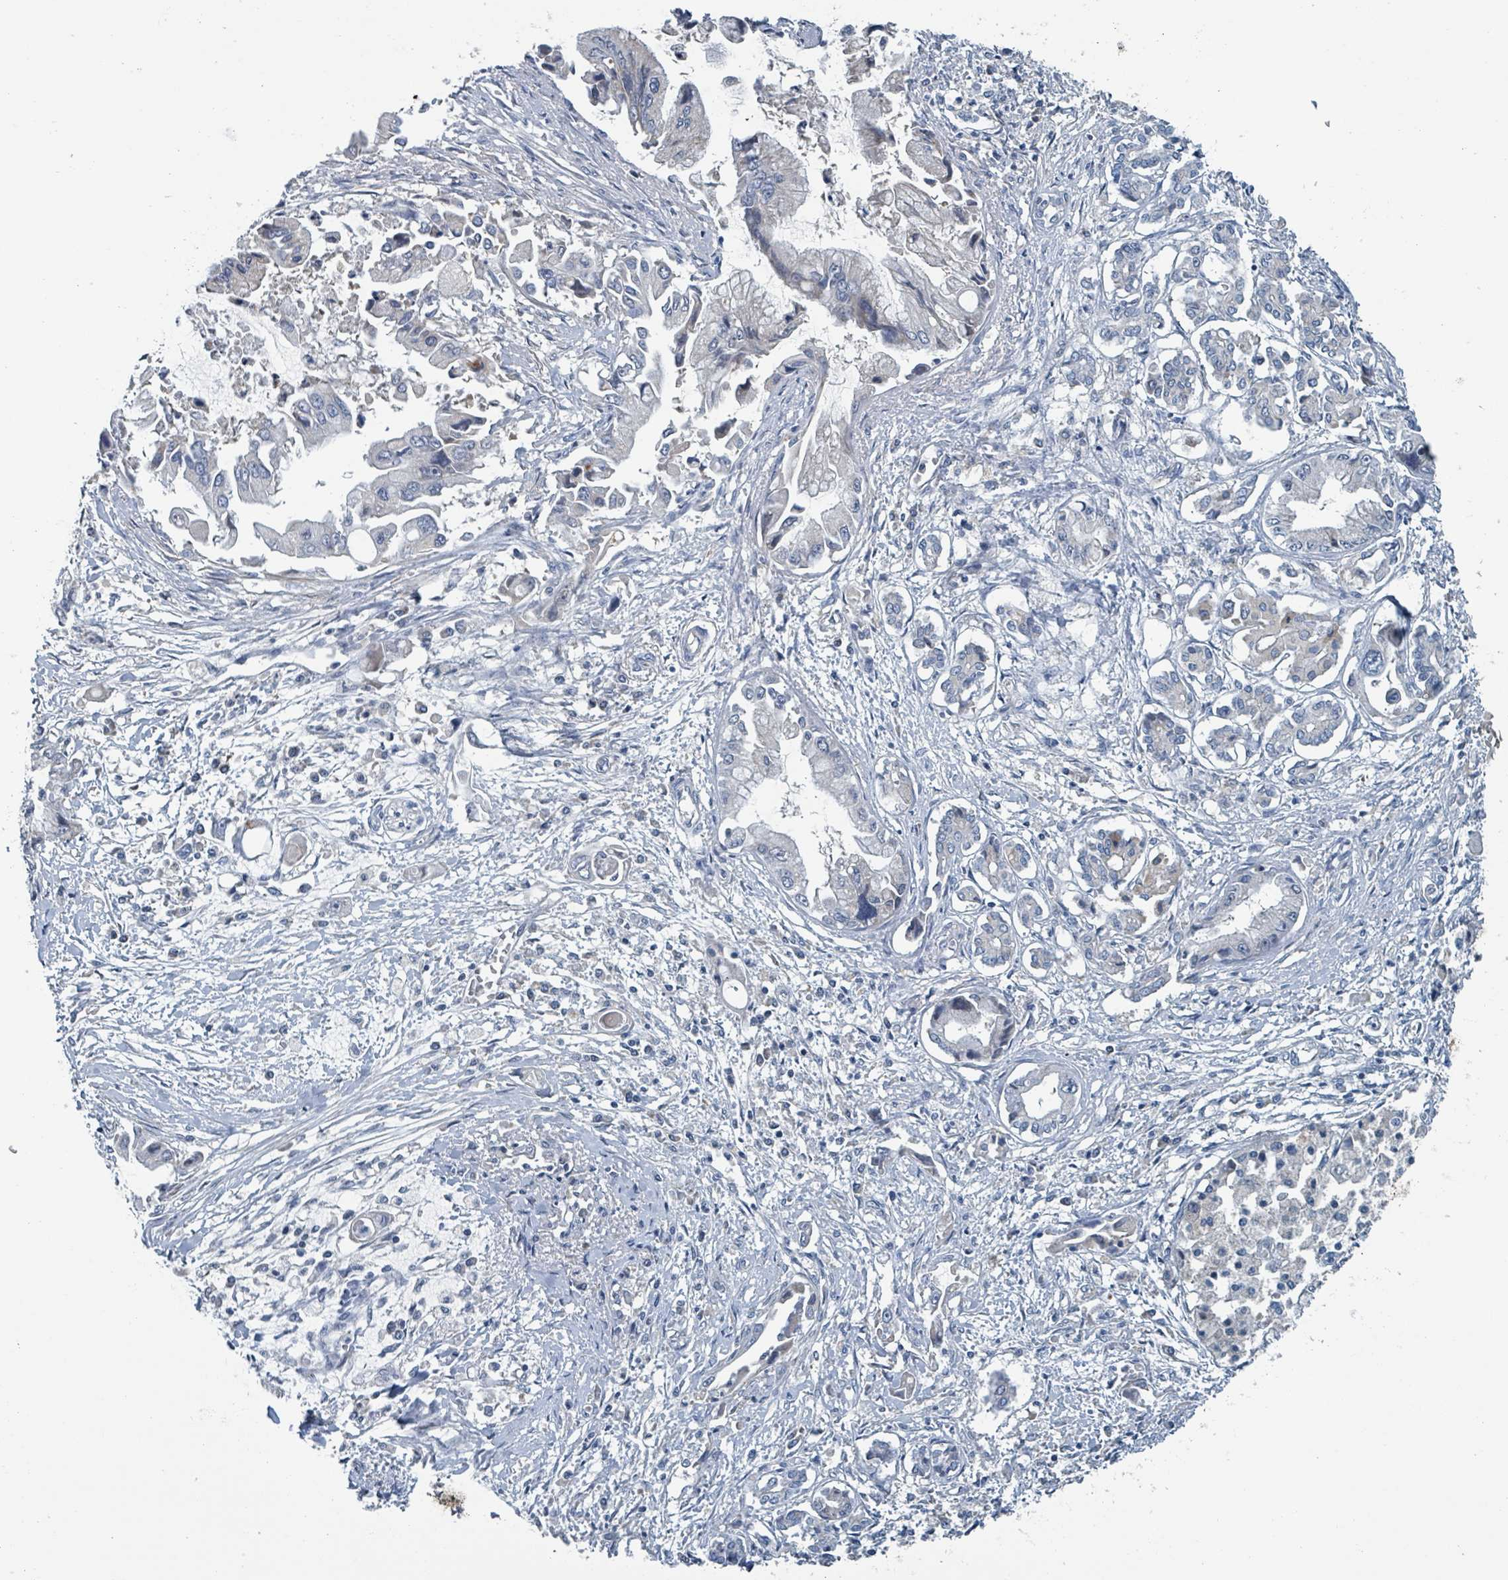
{"staining": {"intensity": "negative", "quantity": "none", "location": "none"}, "tissue": "pancreatic cancer", "cell_type": "Tumor cells", "image_type": "cancer", "snomed": [{"axis": "morphology", "description": "Adenocarcinoma, NOS"}, {"axis": "topography", "description": "Pancreas"}], "caption": "IHC micrograph of pancreatic adenocarcinoma stained for a protein (brown), which exhibits no positivity in tumor cells.", "gene": "ACBD4", "patient": {"sex": "male", "age": 84}}